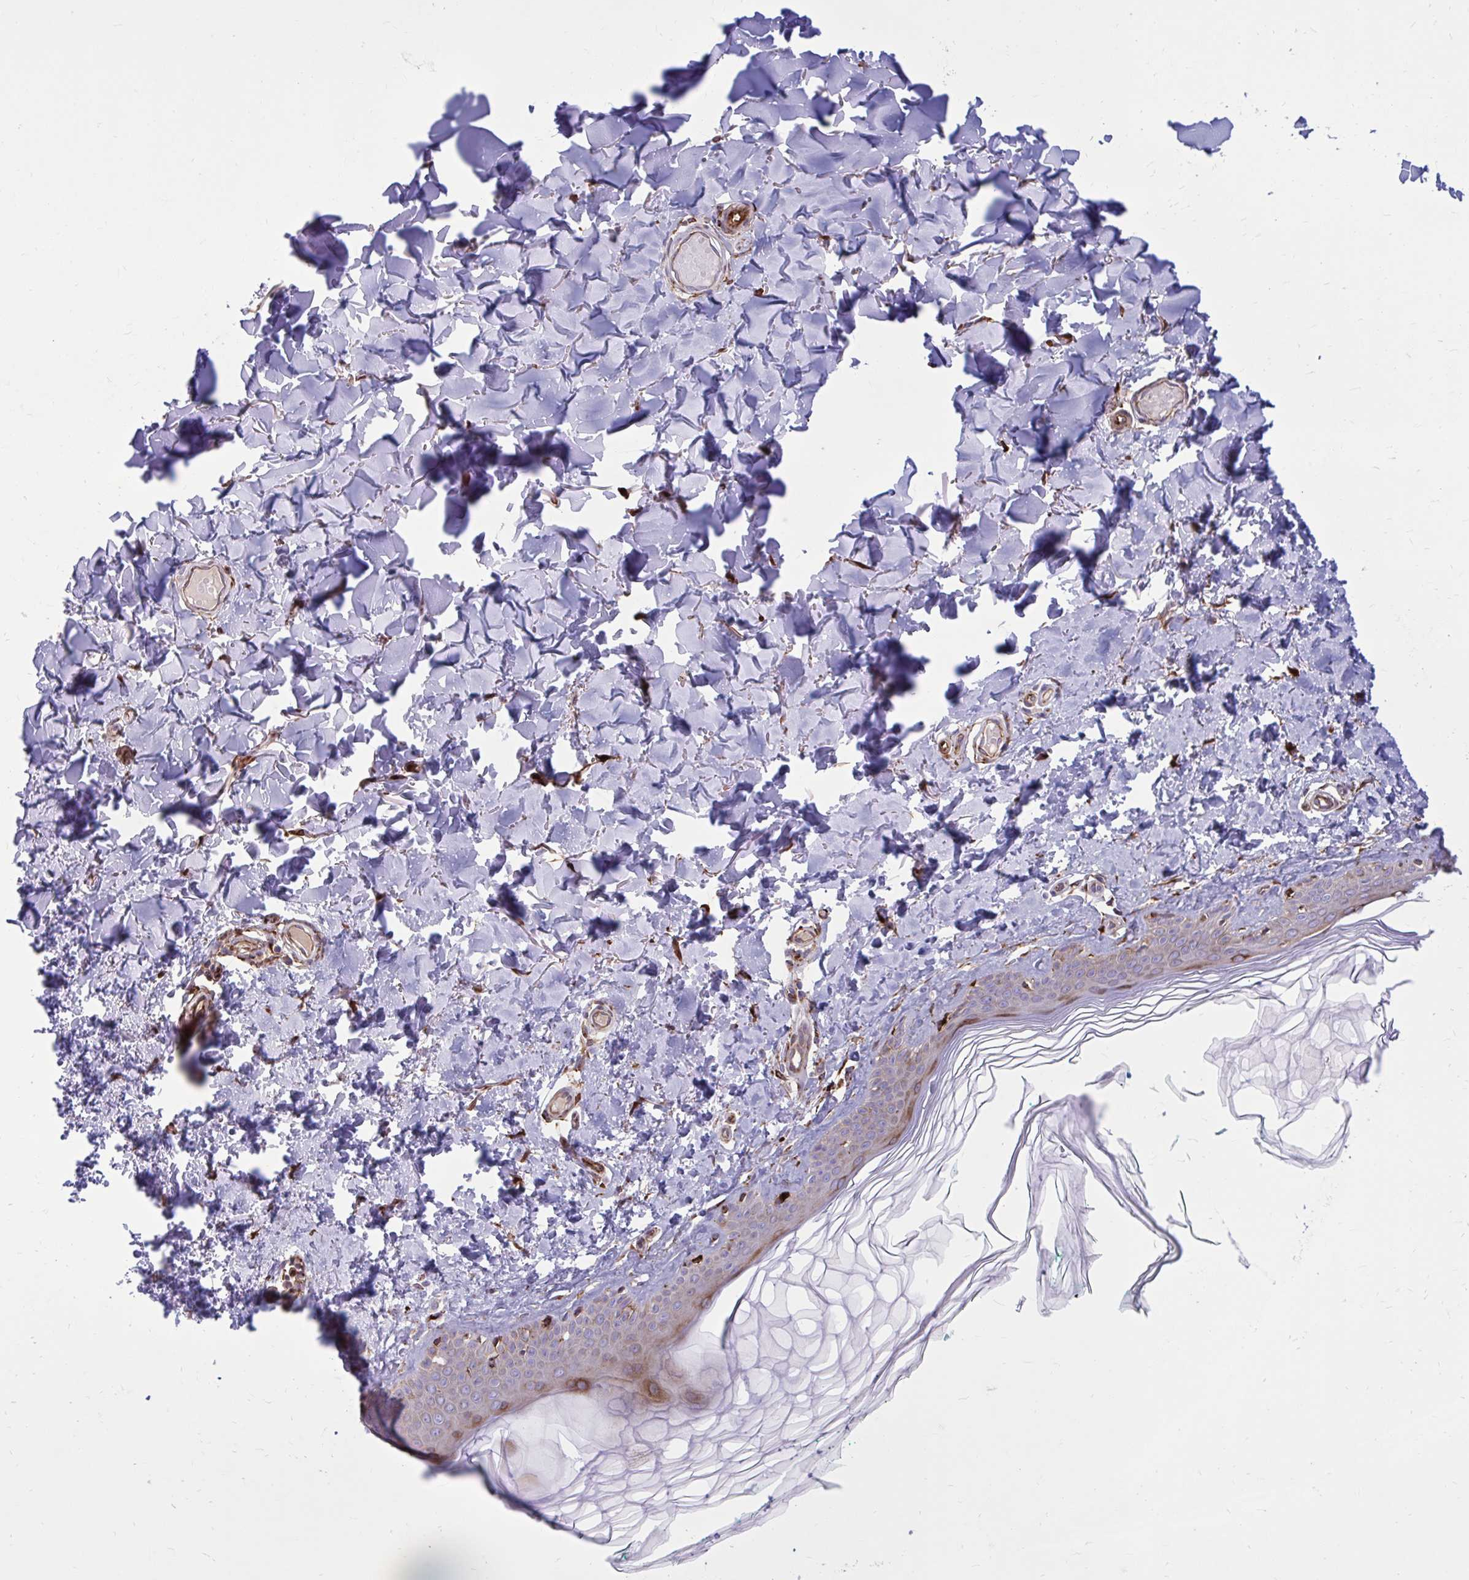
{"staining": {"intensity": "moderate", "quantity": ">75%", "location": "cytoplasmic/membranous"}, "tissue": "skin", "cell_type": "Fibroblasts", "image_type": "normal", "snomed": [{"axis": "morphology", "description": "Normal tissue, NOS"}, {"axis": "topography", "description": "Skin"}, {"axis": "topography", "description": "Peripheral nerve tissue"}], "caption": "High-magnification brightfield microscopy of benign skin stained with DAB (3,3'-diaminobenzidine) (brown) and counterstained with hematoxylin (blue). fibroblasts exhibit moderate cytoplasmic/membranous expression is identified in about>75% of cells.", "gene": "BEND5", "patient": {"sex": "female", "age": 45}}